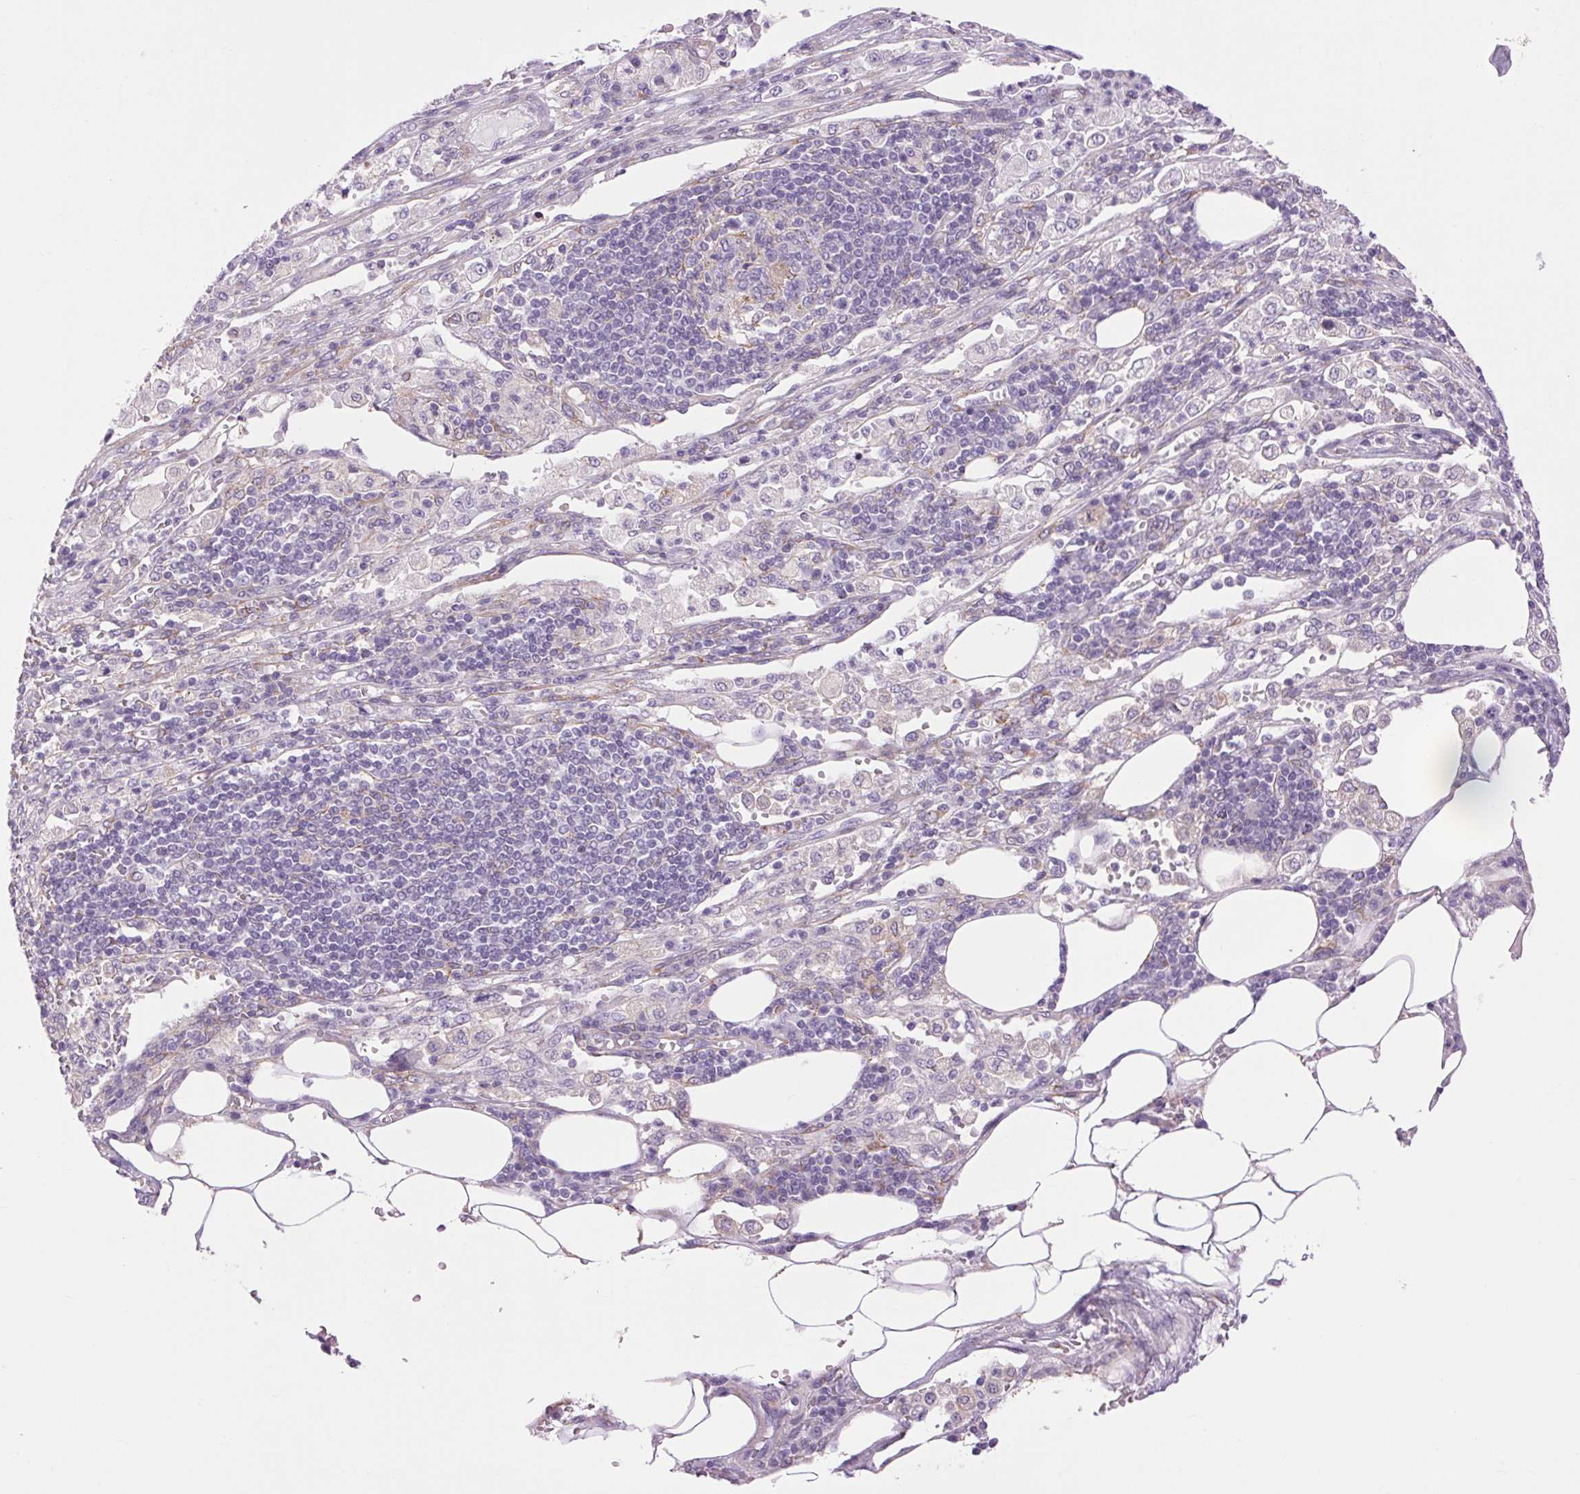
{"staining": {"intensity": "negative", "quantity": "none", "location": "none"}, "tissue": "pancreatic cancer", "cell_type": "Tumor cells", "image_type": "cancer", "snomed": [{"axis": "morphology", "description": "Adenocarcinoma, NOS"}, {"axis": "topography", "description": "Pancreas"}], "caption": "Tumor cells are negative for protein expression in human pancreatic adenocarcinoma.", "gene": "SOWAHC", "patient": {"sex": "female", "age": 61}}